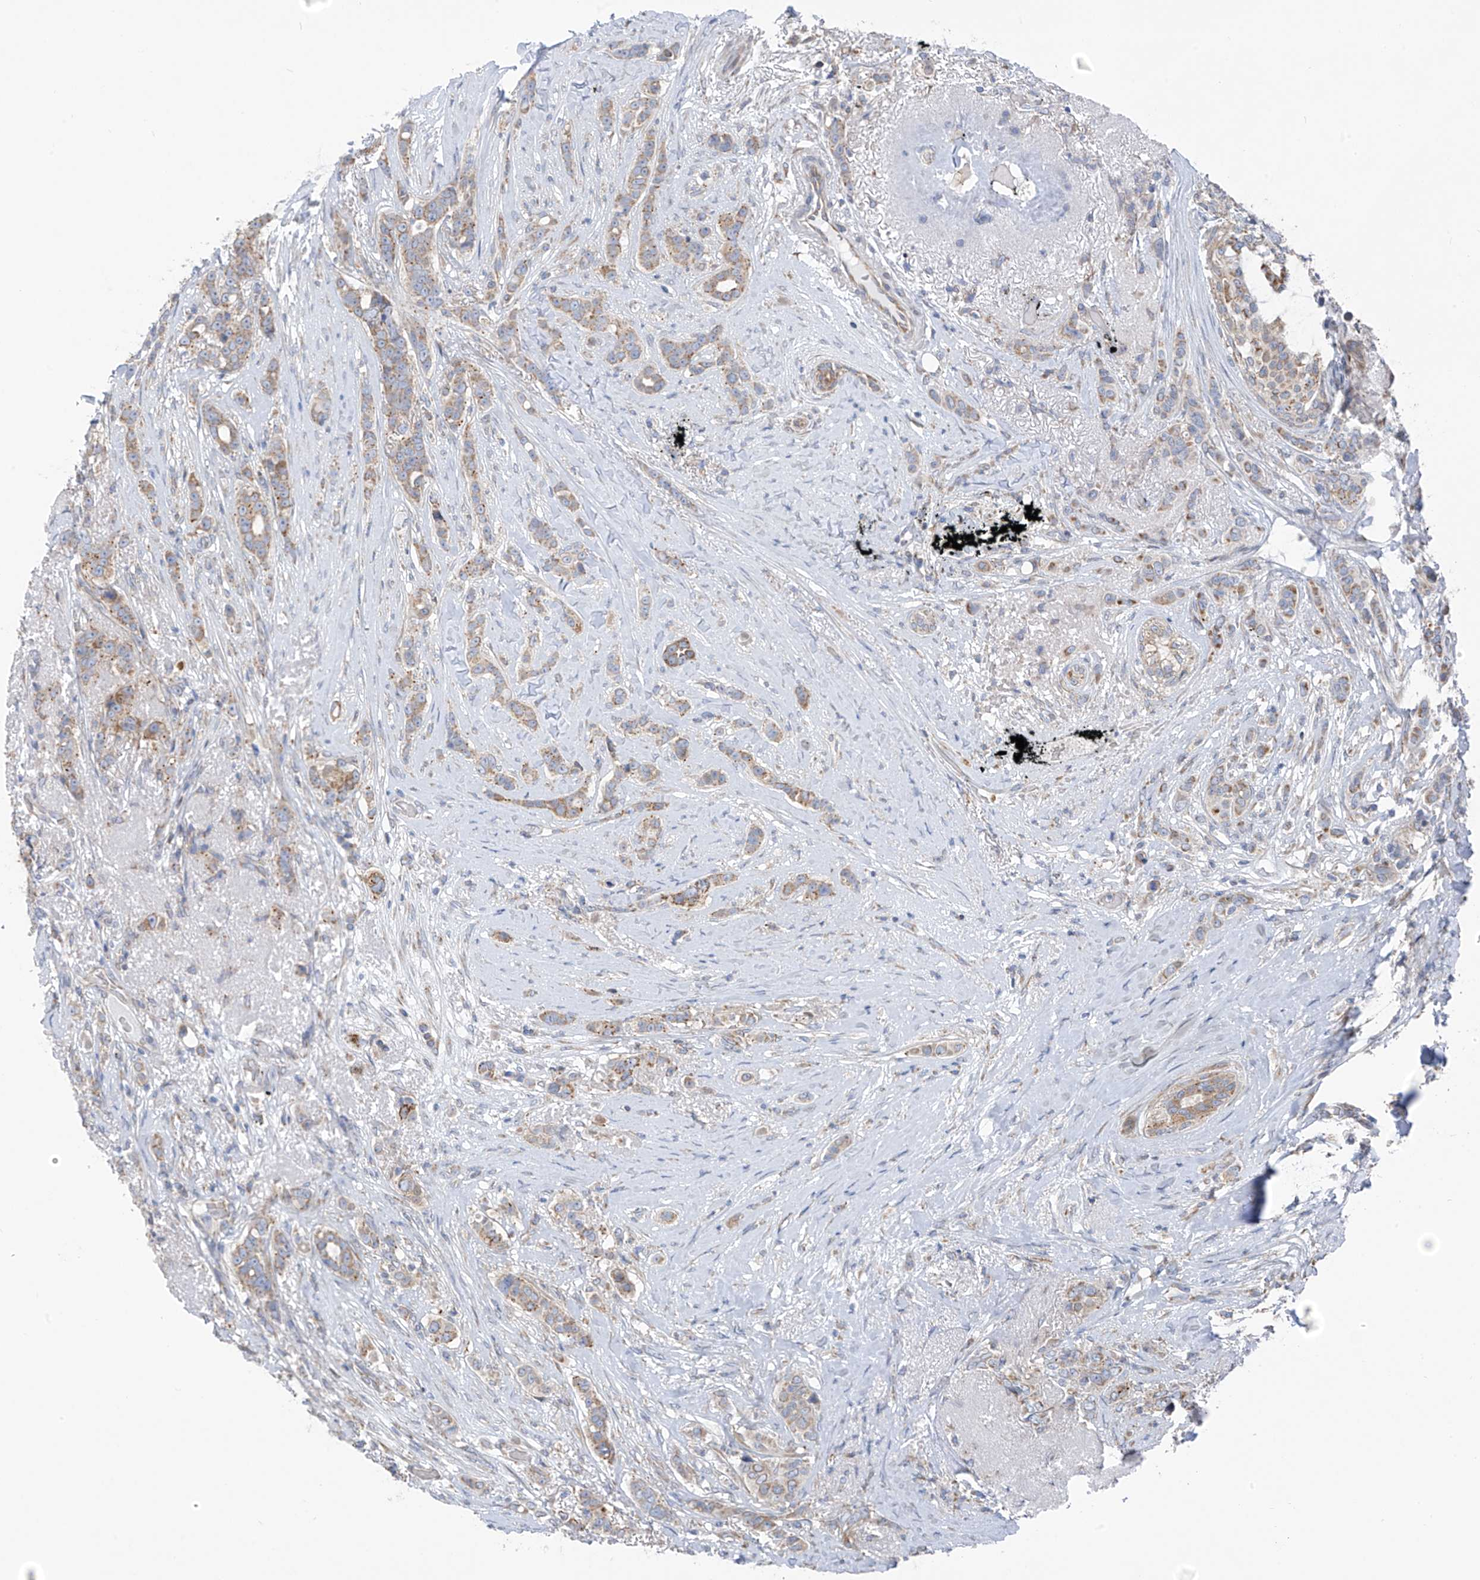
{"staining": {"intensity": "weak", "quantity": "25%-75%", "location": "cytoplasmic/membranous"}, "tissue": "breast cancer", "cell_type": "Tumor cells", "image_type": "cancer", "snomed": [{"axis": "morphology", "description": "Lobular carcinoma"}, {"axis": "topography", "description": "Breast"}], "caption": "Immunohistochemistry staining of lobular carcinoma (breast), which exhibits low levels of weak cytoplasmic/membranous expression in approximately 25%-75% of tumor cells indicating weak cytoplasmic/membranous protein positivity. The staining was performed using DAB (brown) for protein detection and nuclei were counterstained in hematoxylin (blue).", "gene": "EOMES", "patient": {"sex": "female", "age": 51}}